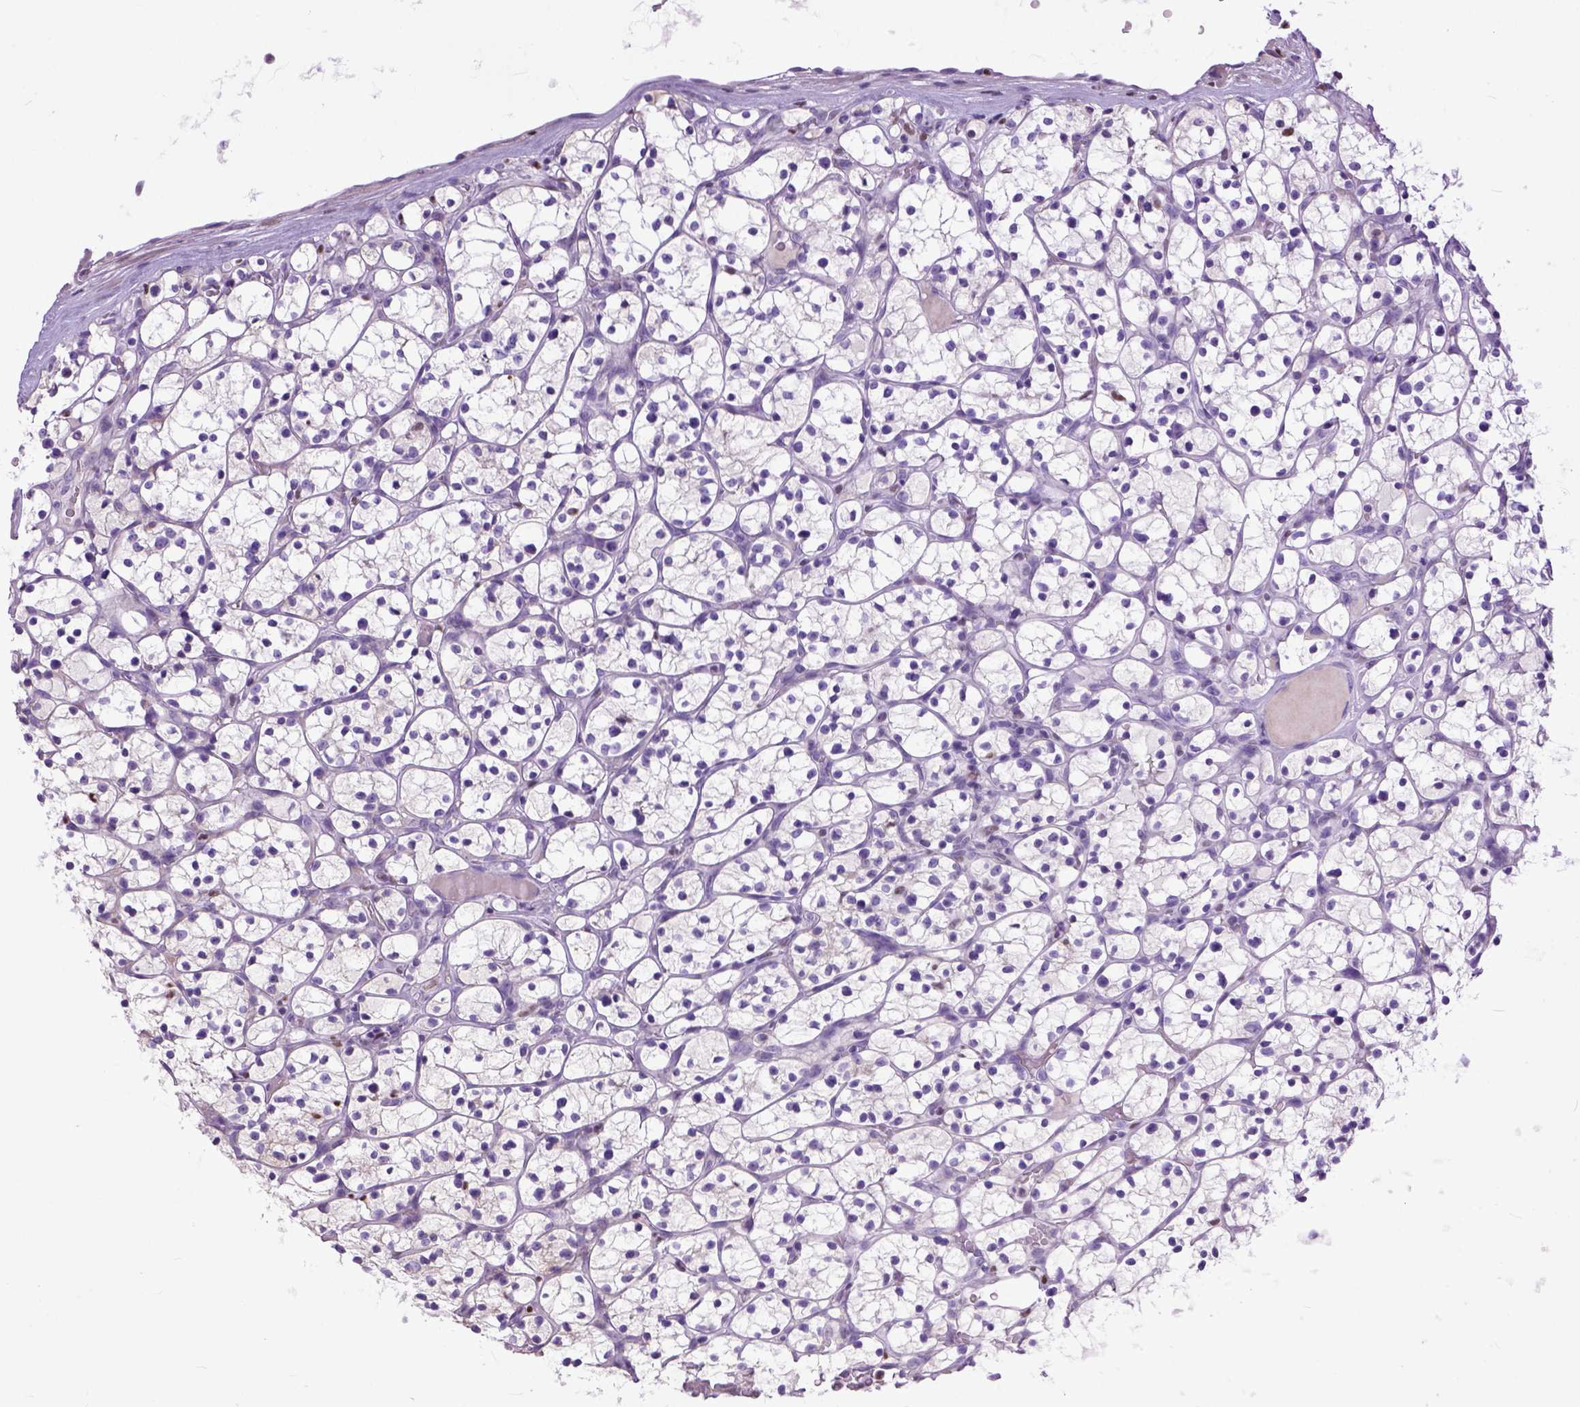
{"staining": {"intensity": "negative", "quantity": "none", "location": "none"}, "tissue": "renal cancer", "cell_type": "Tumor cells", "image_type": "cancer", "snomed": [{"axis": "morphology", "description": "Adenocarcinoma, NOS"}, {"axis": "topography", "description": "Kidney"}], "caption": "Renal cancer was stained to show a protein in brown. There is no significant expression in tumor cells.", "gene": "CRB1", "patient": {"sex": "female", "age": 64}}